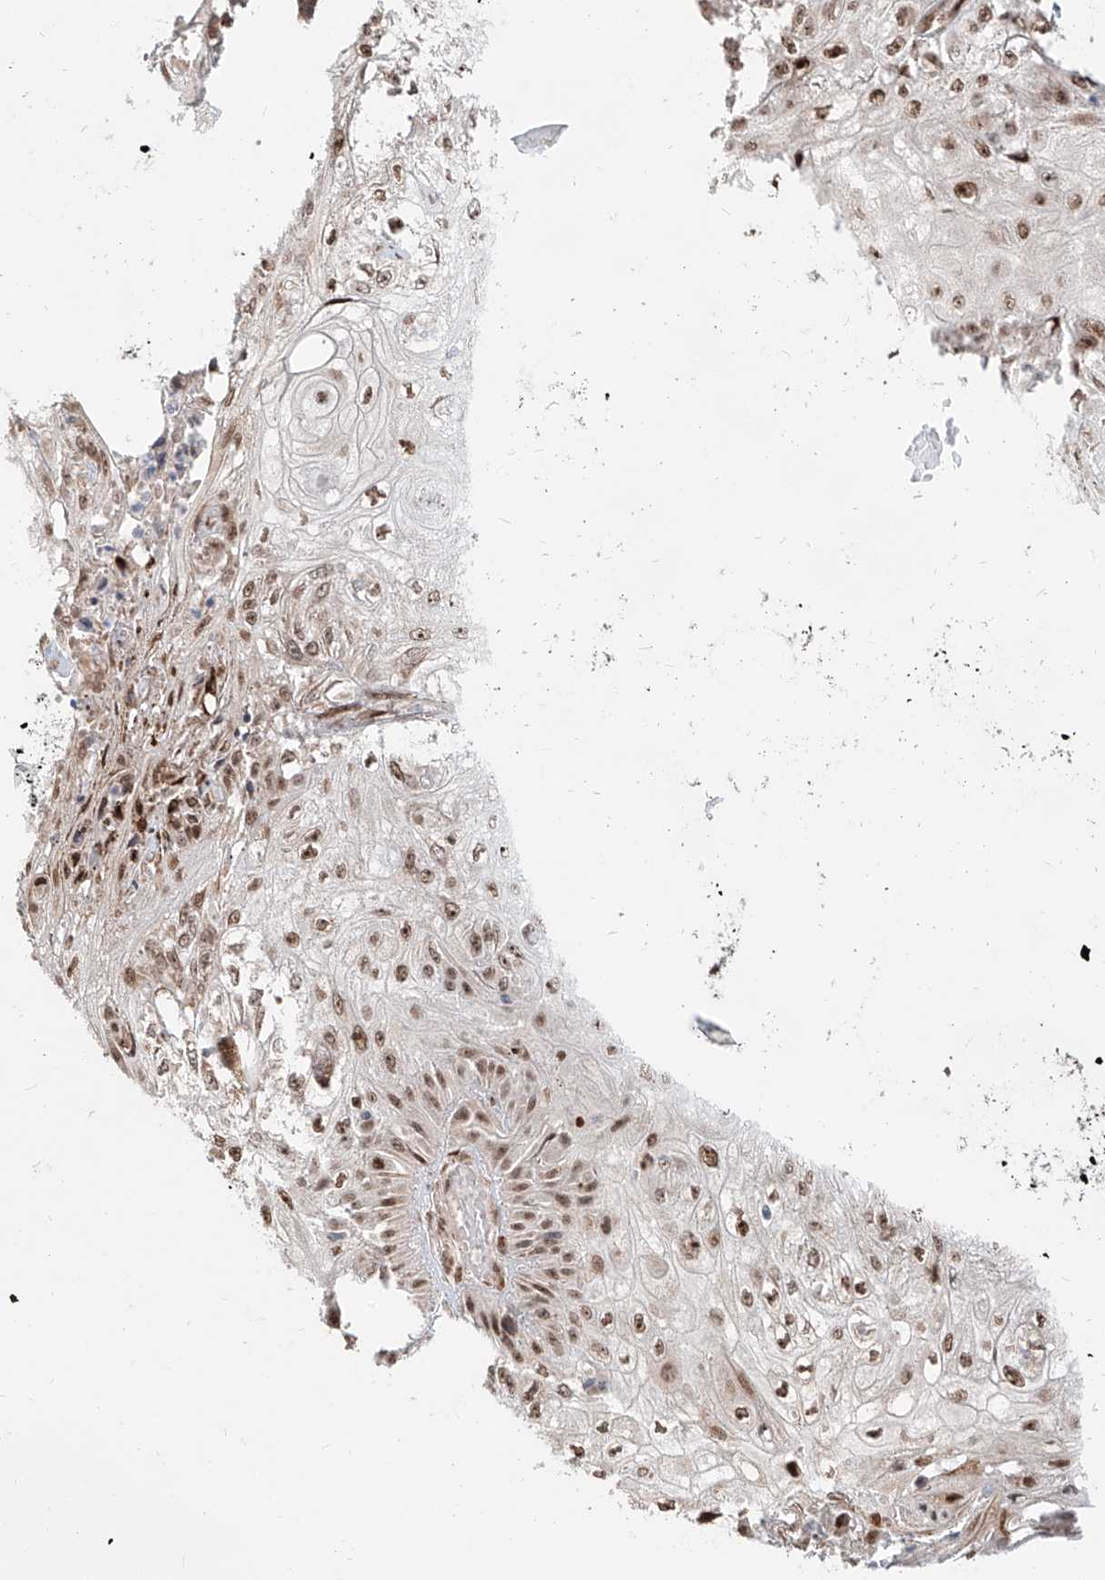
{"staining": {"intensity": "moderate", "quantity": ">75%", "location": "nuclear"}, "tissue": "skin cancer", "cell_type": "Tumor cells", "image_type": "cancer", "snomed": [{"axis": "morphology", "description": "Squamous cell carcinoma, NOS"}, {"axis": "morphology", "description": "Squamous cell carcinoma, metastatic, NOS"}, {"axis": "topography", "description": "Skin"}, {"axis": "topography", "description": "Lymph node"}], "caption": "Brown immunohistochemical staining in squamous cell carcinoma (skin) shows moderate nuclear positivity in approximately >75% of tumor cells. (DAB IHC, brown staining for protein, blue staining for nuclei).", "gene": "ZNF710", "patient": {"sex": "male", "age": 75}}